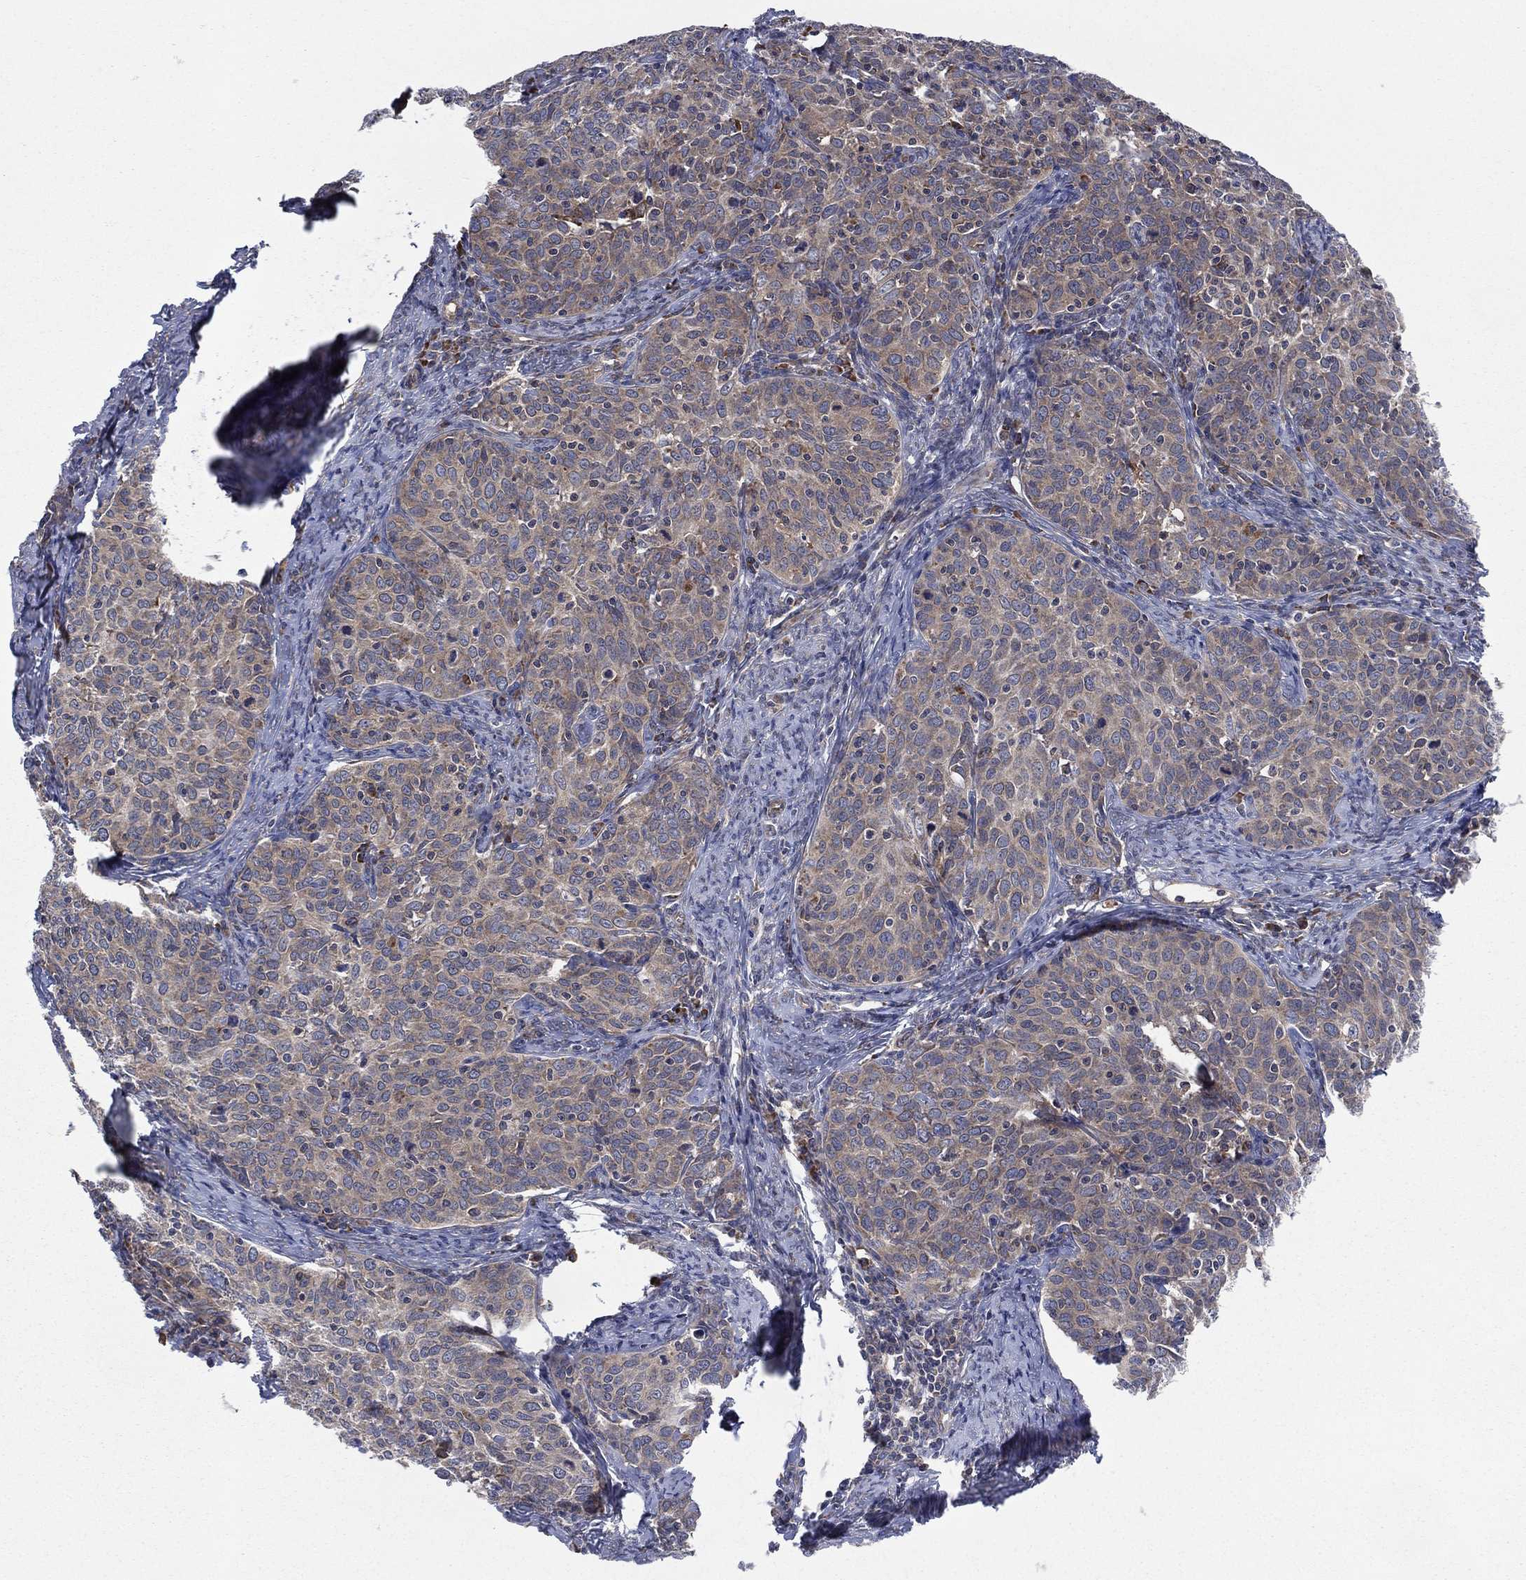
{"staining": {"intensity": "weak", "quantity": "<25%", "location": "cytoplasmic/membranous"}, "tissue": "cervical cancer", "cell_type": "Tumor cells", "image_type": "cancer", "snomed": [{"axis": "morphology", "description": "Squamous cell carcinoma, NOS"}, {"axis": "topography", "description": "Cervix"}], "caption": "DAB immunohistochemical staining of human cervical squamous cell carcinoma displays no significant positivity in tumor cells.", "gene": "C2orf76", "patient": {"sex": "female", "age": 62}}